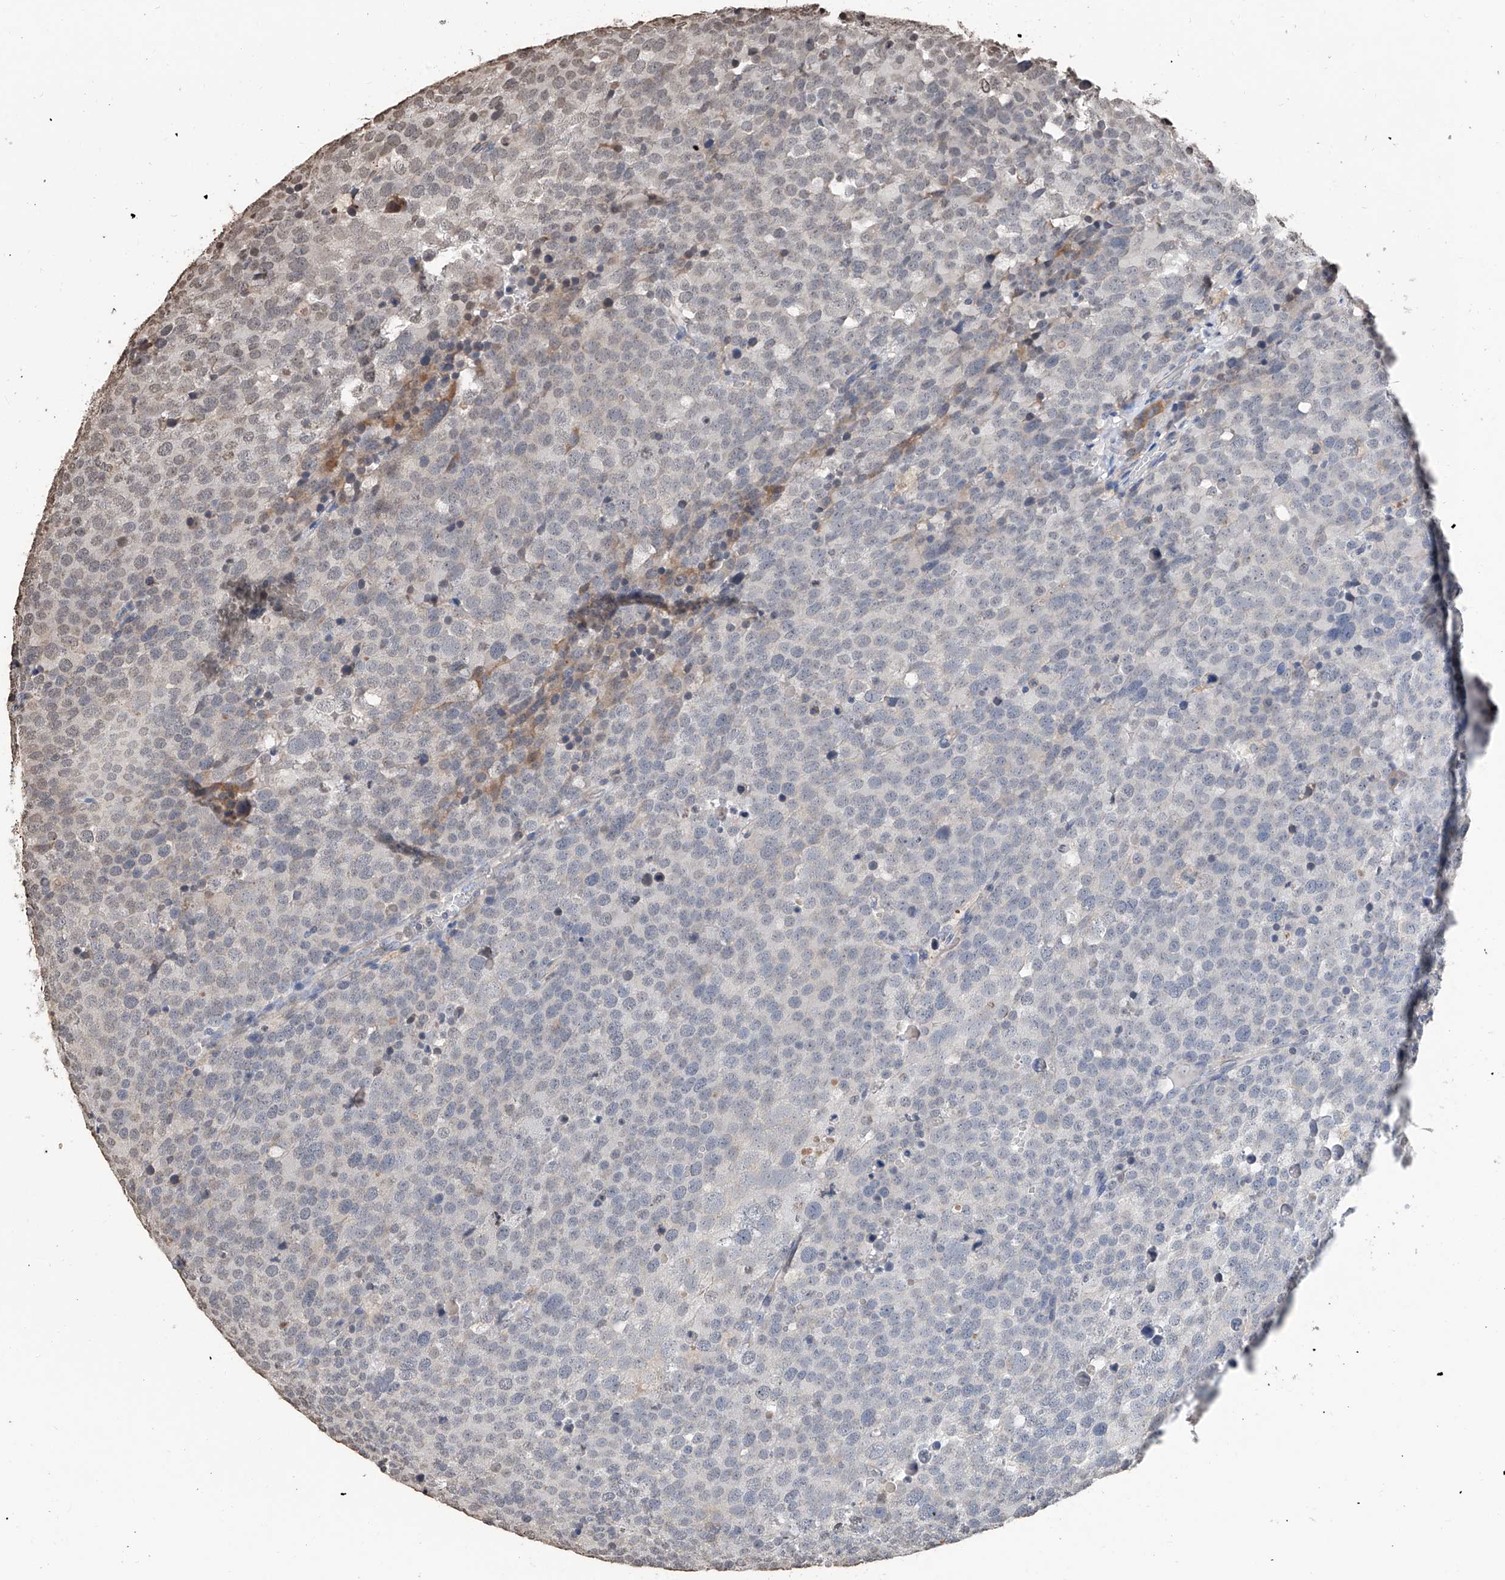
{"staining": {"intensity": "negative", "quantity": "none", "location": "none"}, "tissue": "testis cancer", "cell_type": "Tumor cells", "image_type": "cancer", "snomed": [{"axis": "morphology", "description": "Seminoma, NOS"}, {"axis": "topography", "description": "Testis"}], "caption": "A histopathology image of testis seminoma stained for a protein exhibits no brown staining in tumor cells.", "gene": "RP9", "patient": {"sex": "male", "age": 71}}